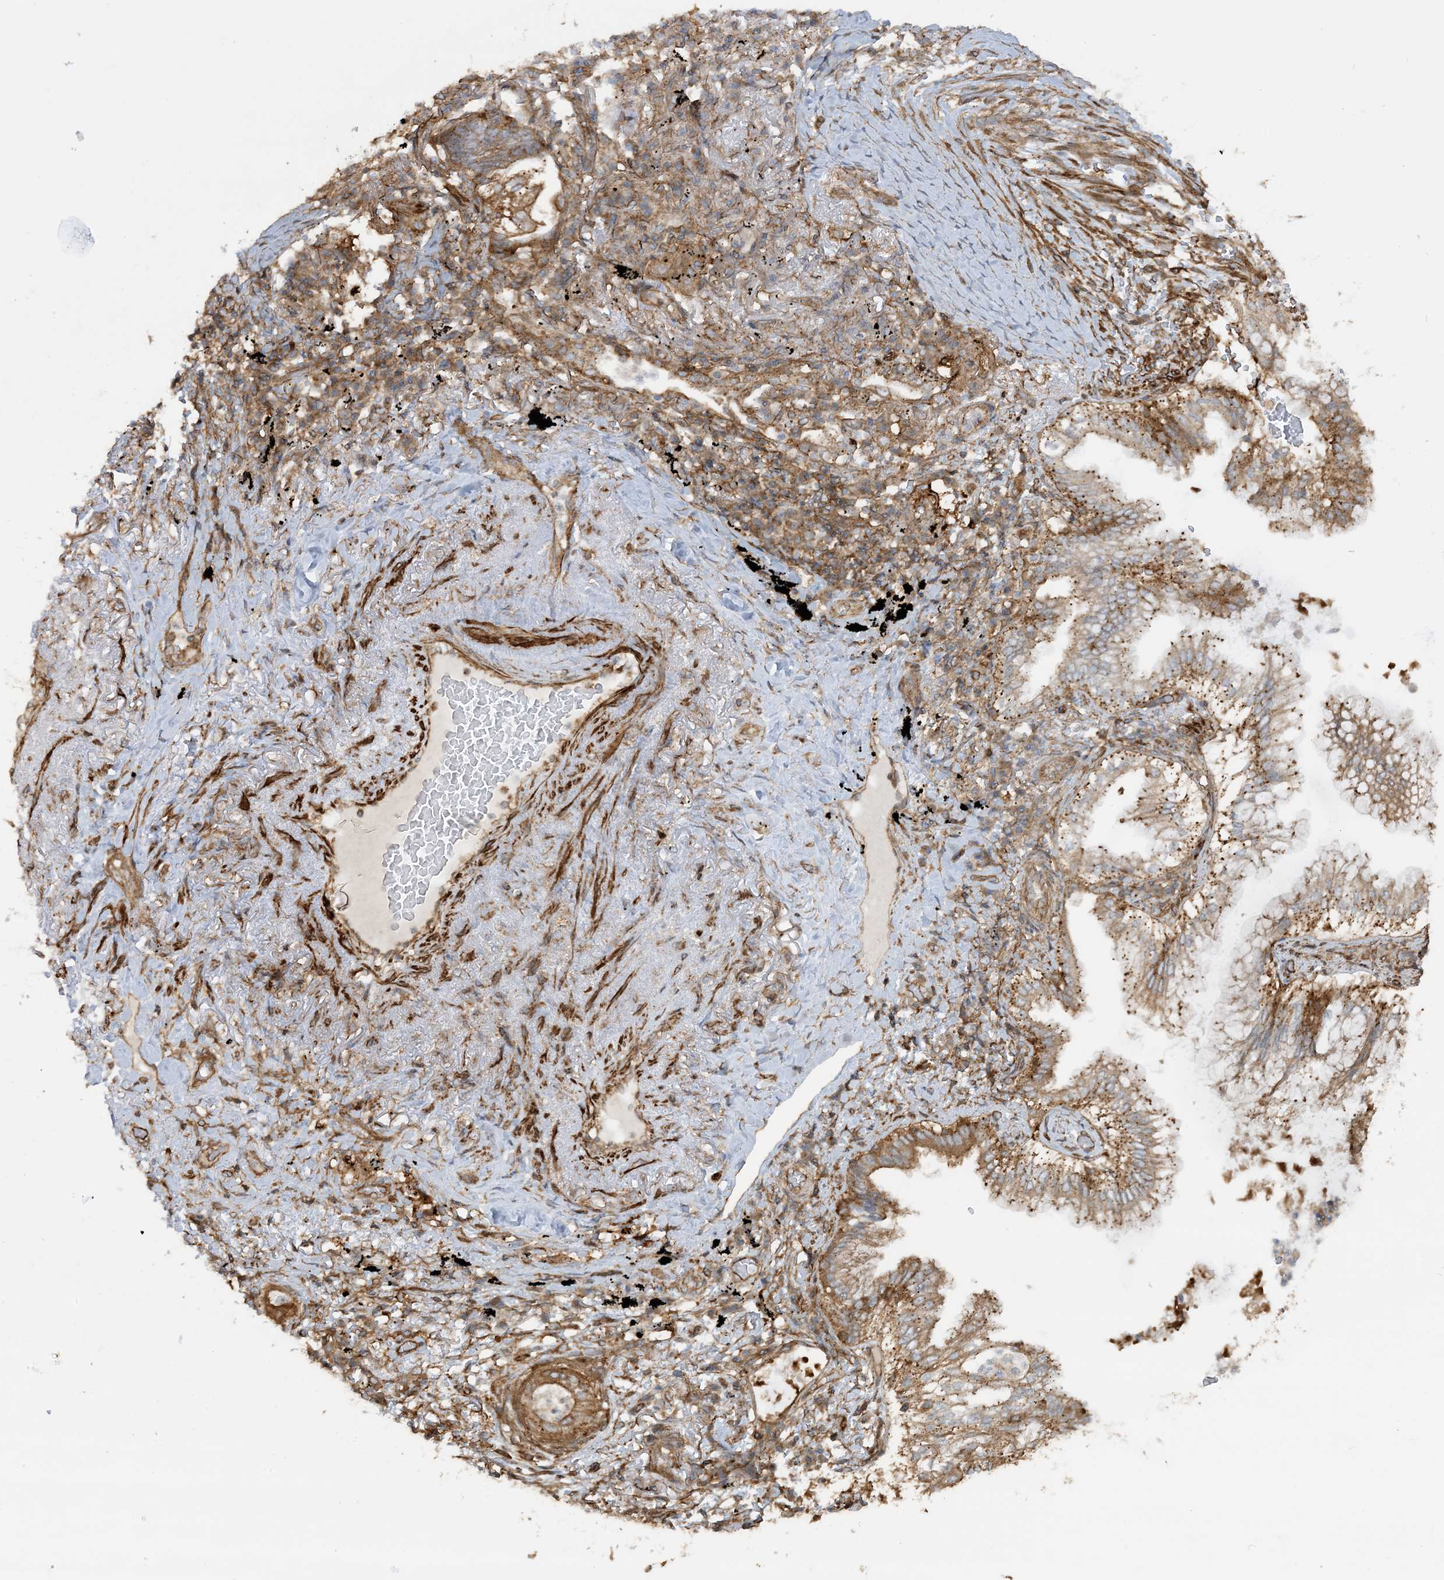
{"staining": {"intensity": "moderate", "quantity": ">75%", "location": "cytoplasmic/membranous"}, "tissue": "lung cancer", "cell_type": "Tumor cells", "image_type": "cancer", "snomed": [{"axis": "morphology", "description": "Adenocarcinoma, NOS"}, {"axis": "topography", "description": "Lung"}], "caption": "The image reveals a brown stain indicating the presence of a protein in the cytoplasmic/membranous of tumor cells in lung adenocarcinoma.", "gene": "STAM2", "patient": {"sex": "female", "age": 70}}